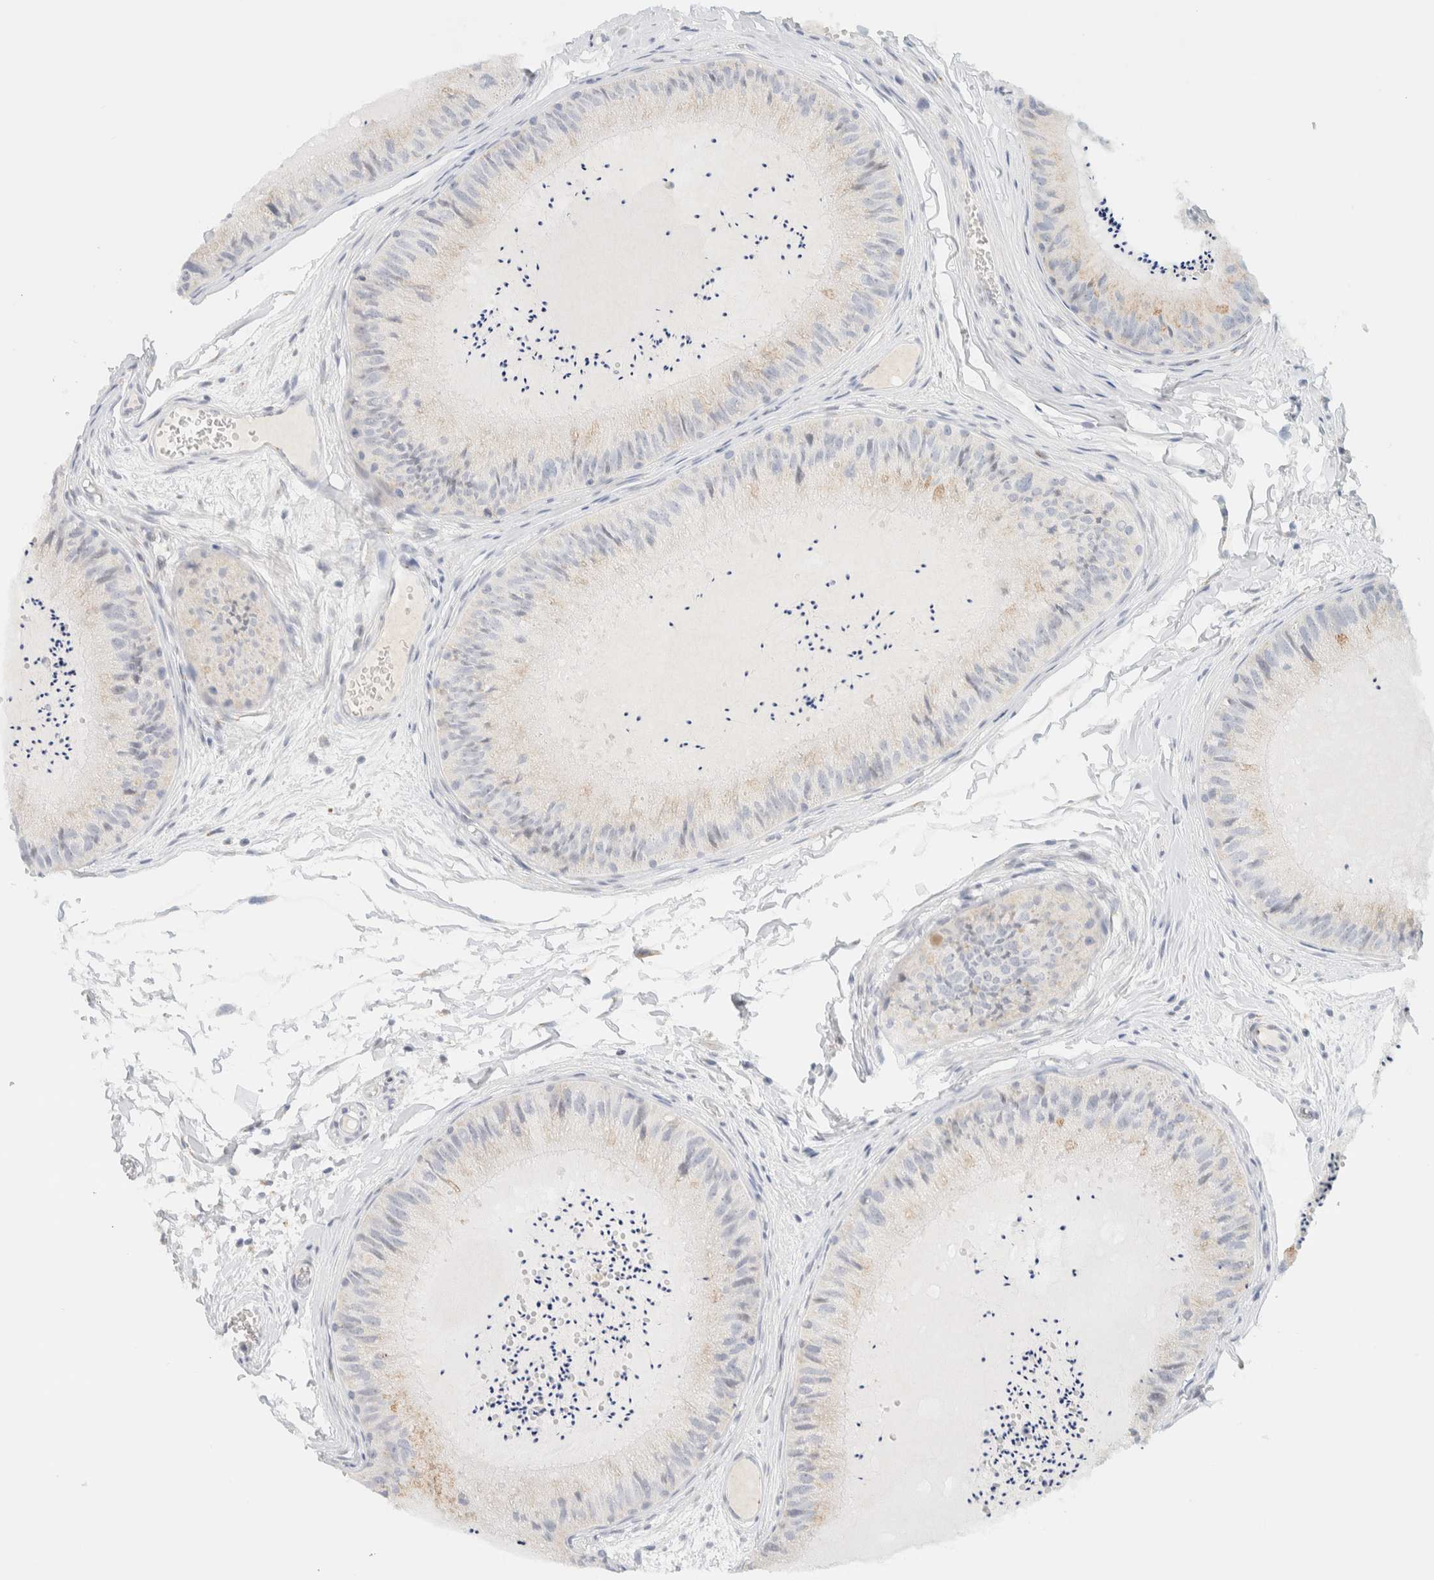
{"staining": {"intensity": "weak", "quantity": ">75%", "location": "cytoplasmic/membranous"}, "tissue": "epididymis", "cell_type": "Glandular cells", "image_type": "normal", "snomed": [{"axis": "morphology", "description": "Normal tissue, NOS"}, {"axis": "topography", "description": "Epididymis"}], "caption": "Protein staining shows weak cytoplasmic/membranous positivity in about >75% of glandular cells in unremarkable epididymis.", "gene": "SPNS3", "patient": {"sex": "male", "age": 31}}